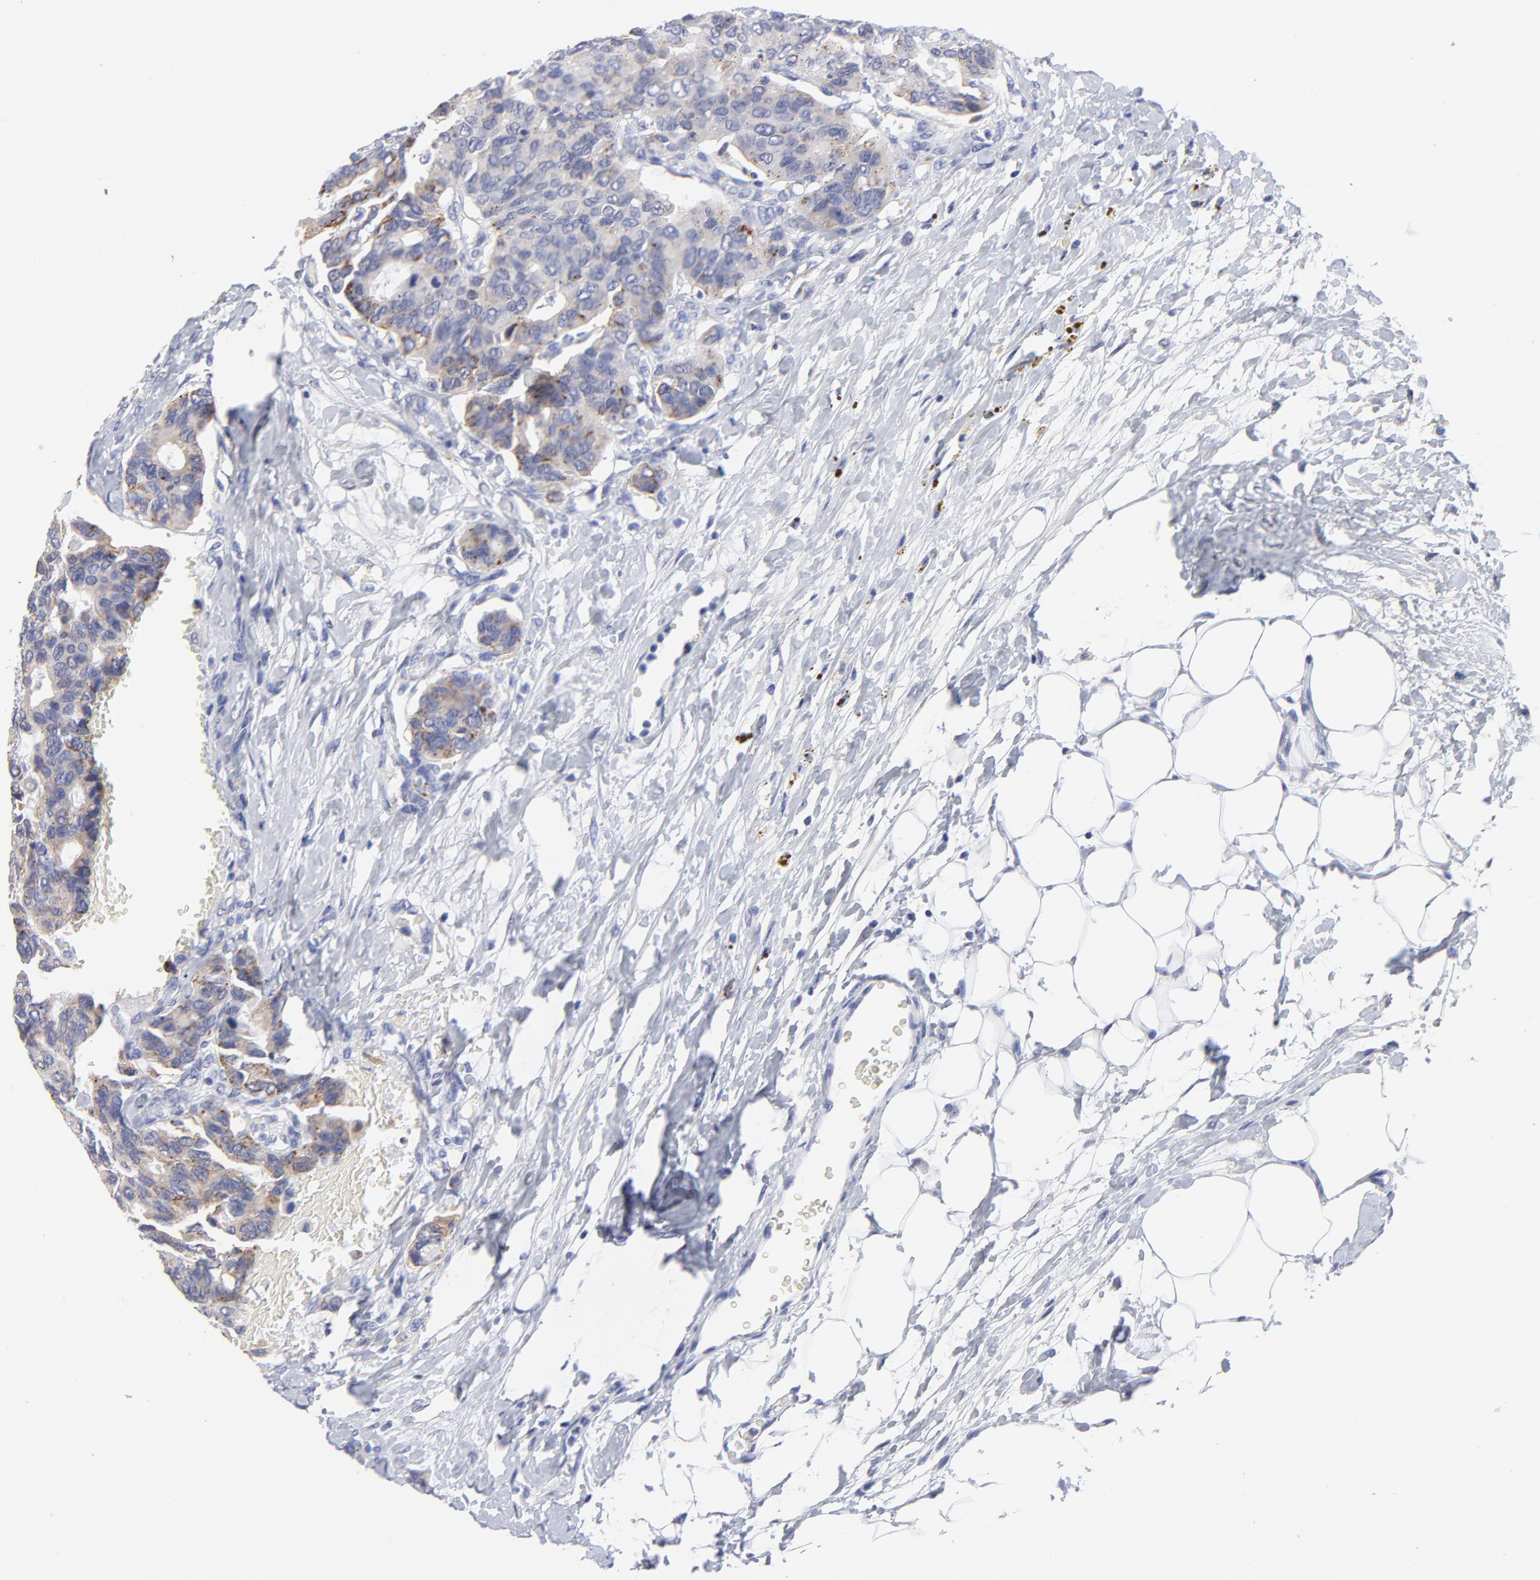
{"staining": {"intensity": "moderate", "quantity": ">75%", "location": "cytoplasmic/membranous"}, "tissue": "breast cancer", "cell_type": "Tumor cells", "image_type": "cancer", "snomed": [{"axis": "morphology", "description": "Duct carcinoma"}, {"axis": "topography", "description": "Breast"}], "caption": "Immunohistochemistry (IHC) (DAB (3,3'-diaminobenzidine)) staining of breast cancer exhibits moderate cytoplasmic/membranous protein expression in approximately >75% of tumor cells. Using DAB (brown) and hematoxylin (blue) stains, captured at high magnification using brightfield microscopy.", "gene": "DUSP9", "patient": {"sex": "female", "age": 69}}